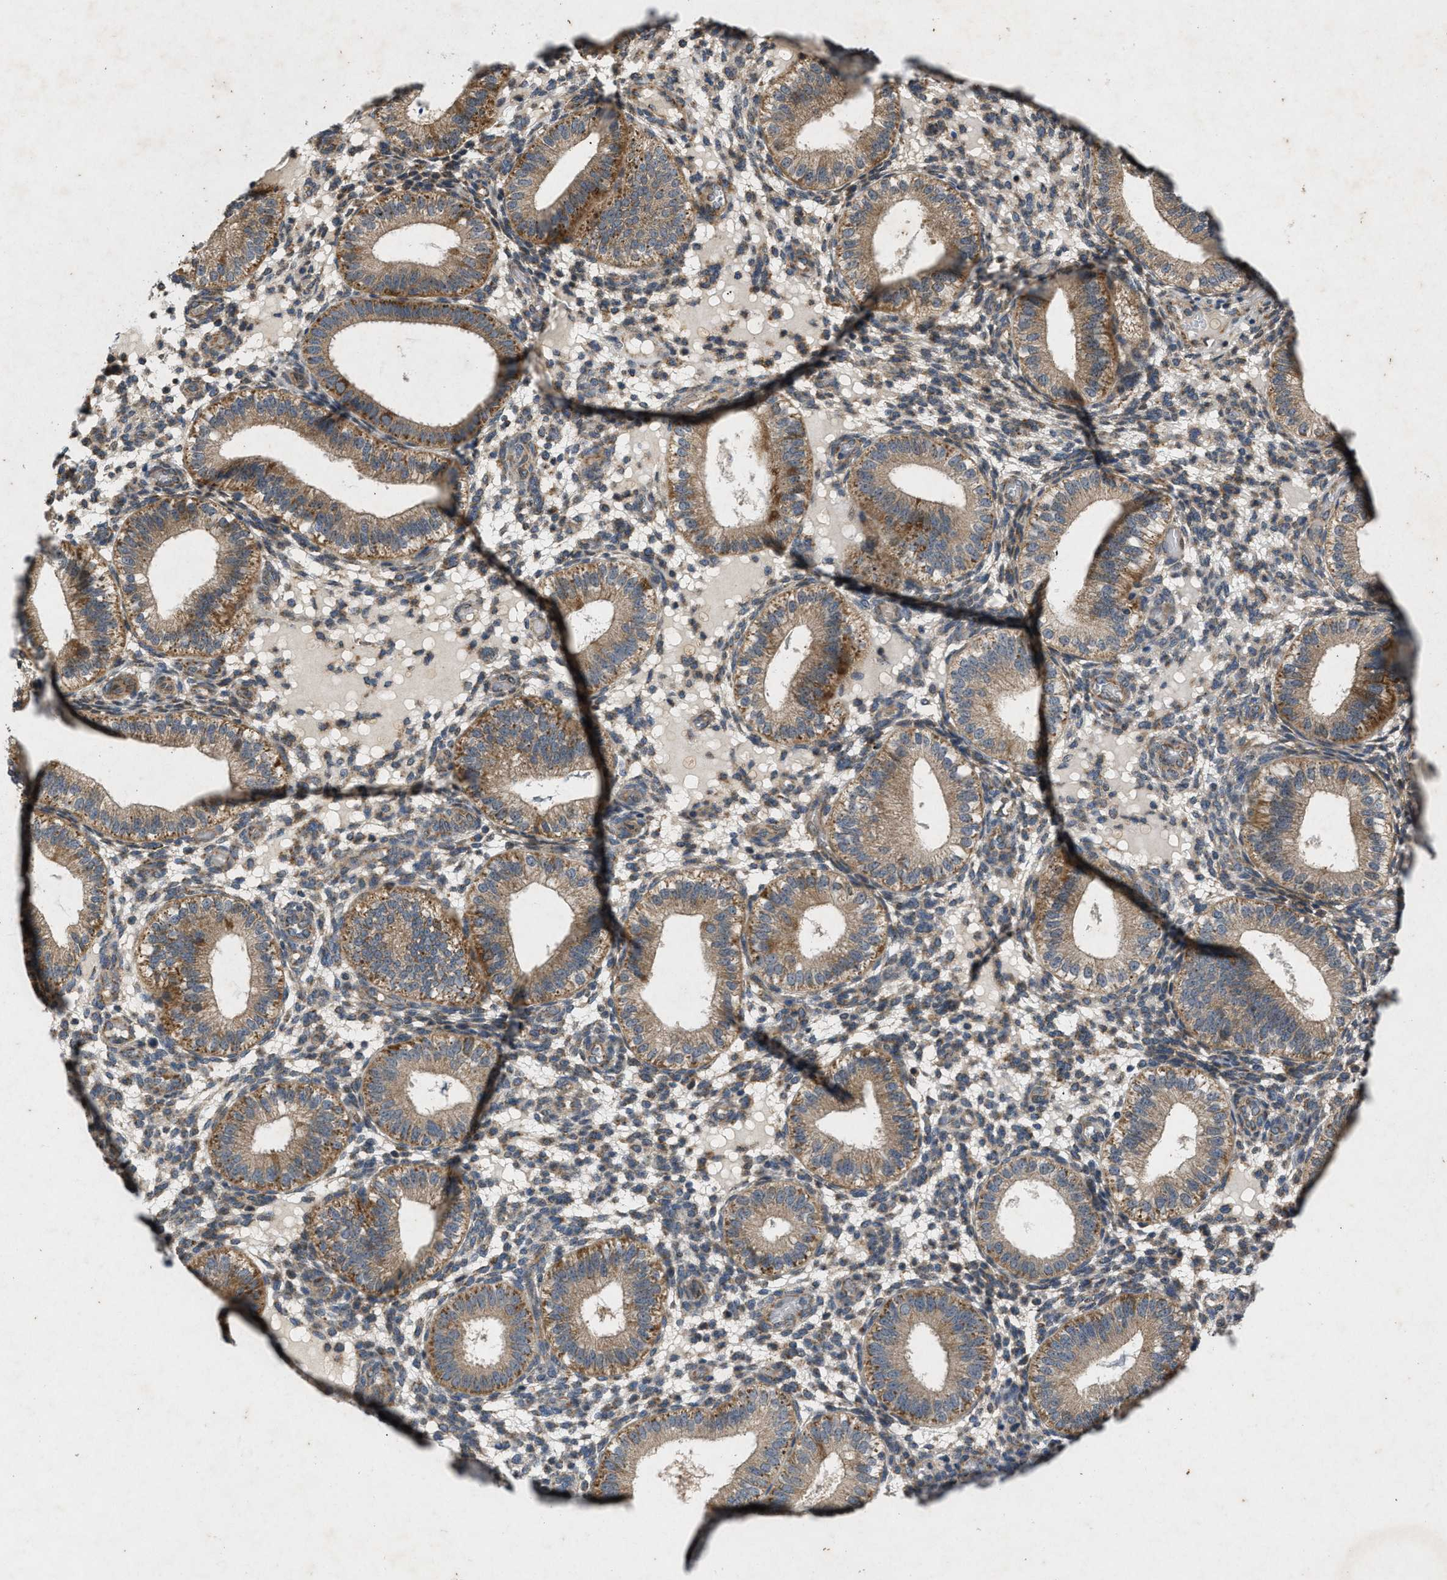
{"staining": {"intensity": "moderate", "quantity": "25%-75%", "location": "cytoplasmic/membranous"}, "tissue": "endometrium", "cell_type": "Cells in endometrial stroma", "image_type": "normal", "snomed": [{"axis": "morphology", "description": "Normal tissue, NOS"}, {"axis": "topography", "description": "Endometrium"}], "caption": "A brown stain shows moderate cytoplasmic/membranous positivity of a protein in cells in endometrial stroma of benign human endometrium.", "gene": "PRKG2", "patient": {"sex": "female", "age": 39}}